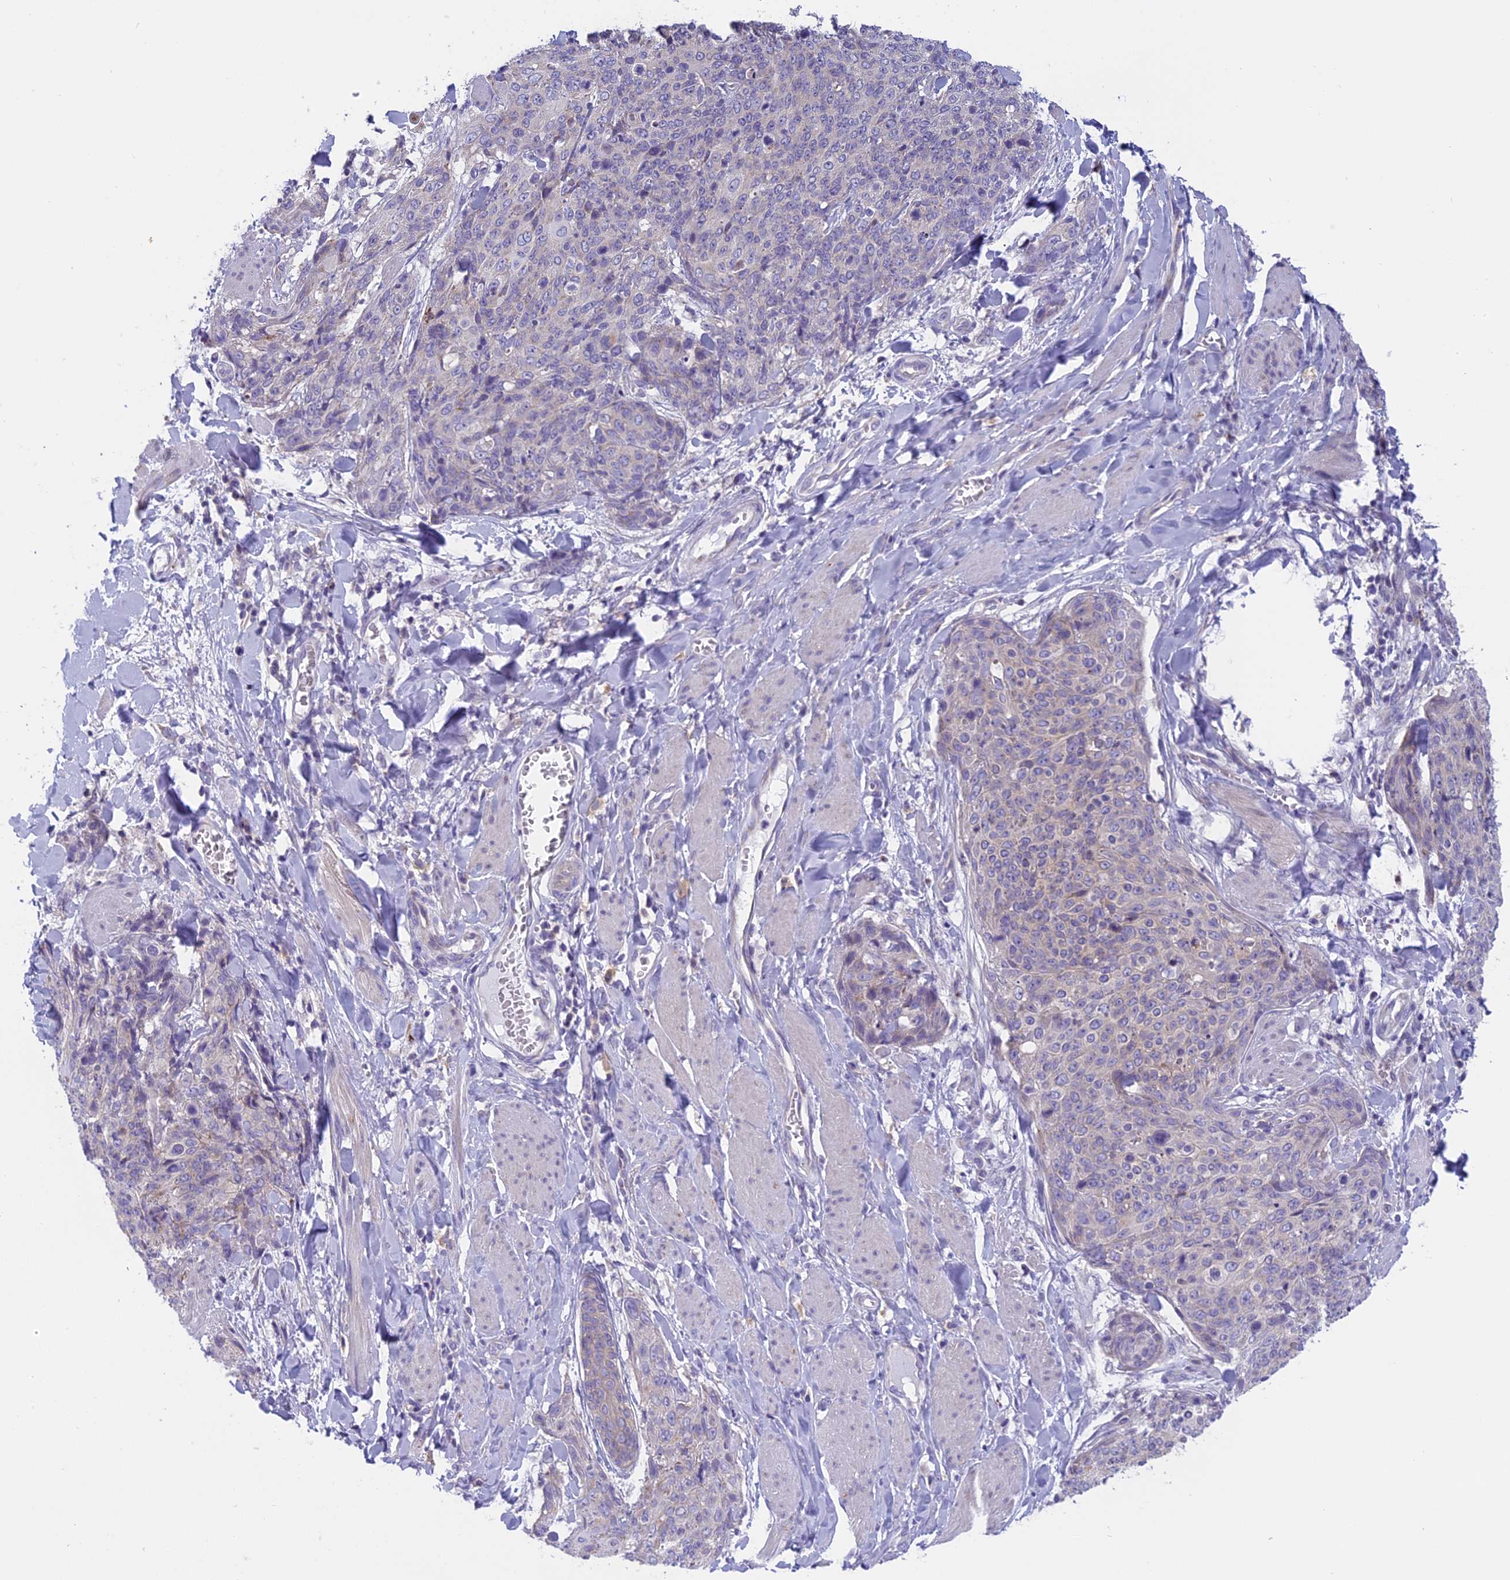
{"staining": {"intensity": "negative", "quantity": "none", "location": "none"}, "tissue": "skin cancer", "cell_type": "Tumor cells", "image_type": "cancer", "snomed": [{"axis": "morphology", "description": "Squamous cell carcinoma, NOS"}, {"axis": "topography", "description": "Skin"}, {"axis": "topography", "description": "Vulva"}], "caption": "This micrograph is of skin cancer stained with IHC to label a protein in brown with the nuclei are counter-stained blue. There is no staining in tumor cells.", "gene": "ARHGEF37", "patient": {"sex": "female", "age": 85}}